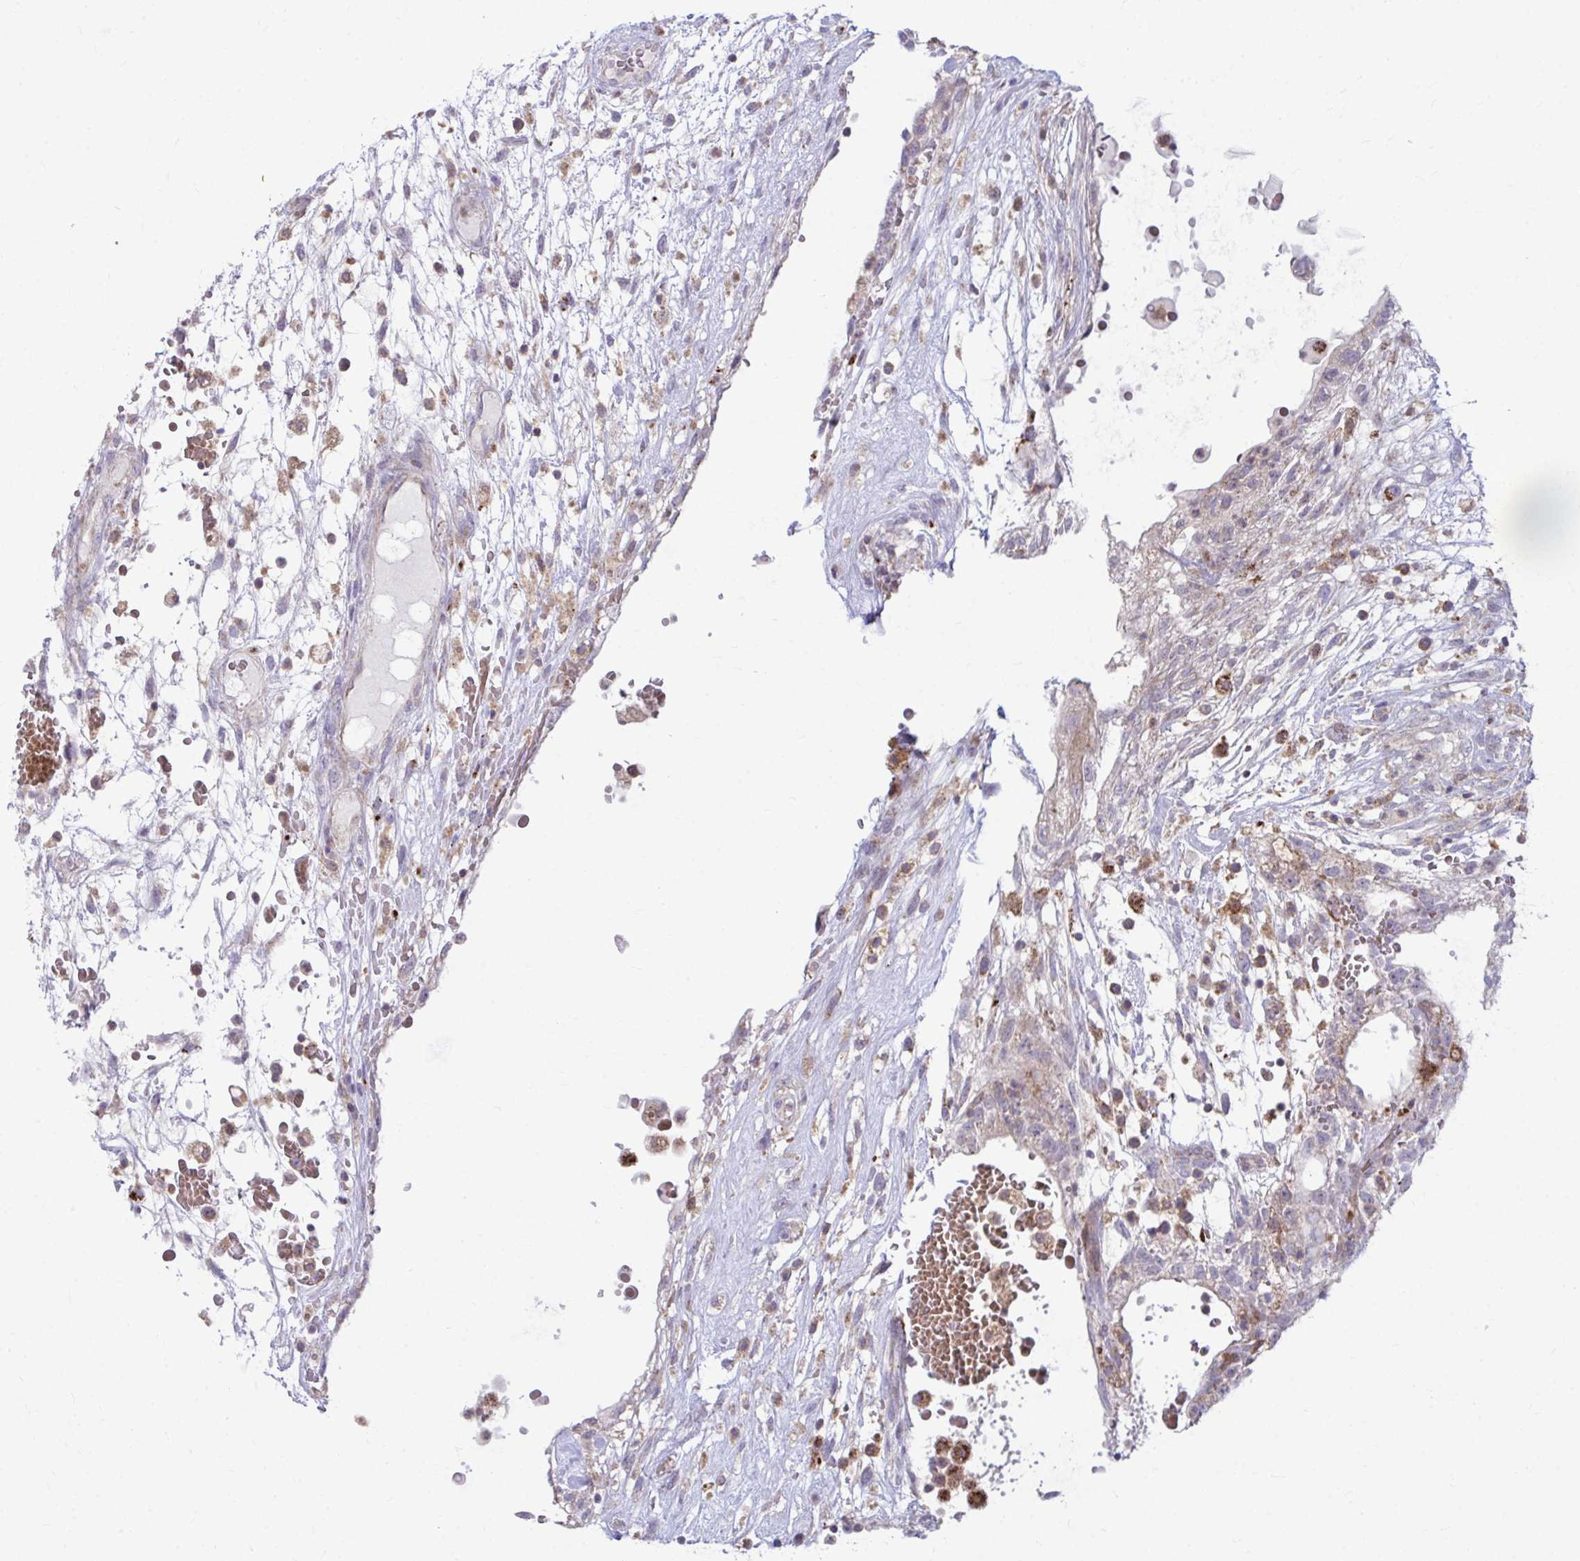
{"staining": {"intensity": "negative", "quantity": "none", "location": "none"}, "tissue": "testis cancer", "cell_type": "Tumor cells", "image_type": "cancer", "snomed": [{"axis": "morphology", "description": "Carcinoma, Embryonal, NOS"}, {"axis": "topography", "description": "Testis"}], "caption": "Human testis embryonal carcinoma stained for a protein using immunohistochemistry displays no positivity in tumor cells.", "gene": "C16orf54", "patient": {"sex": "male", "age": 32}}